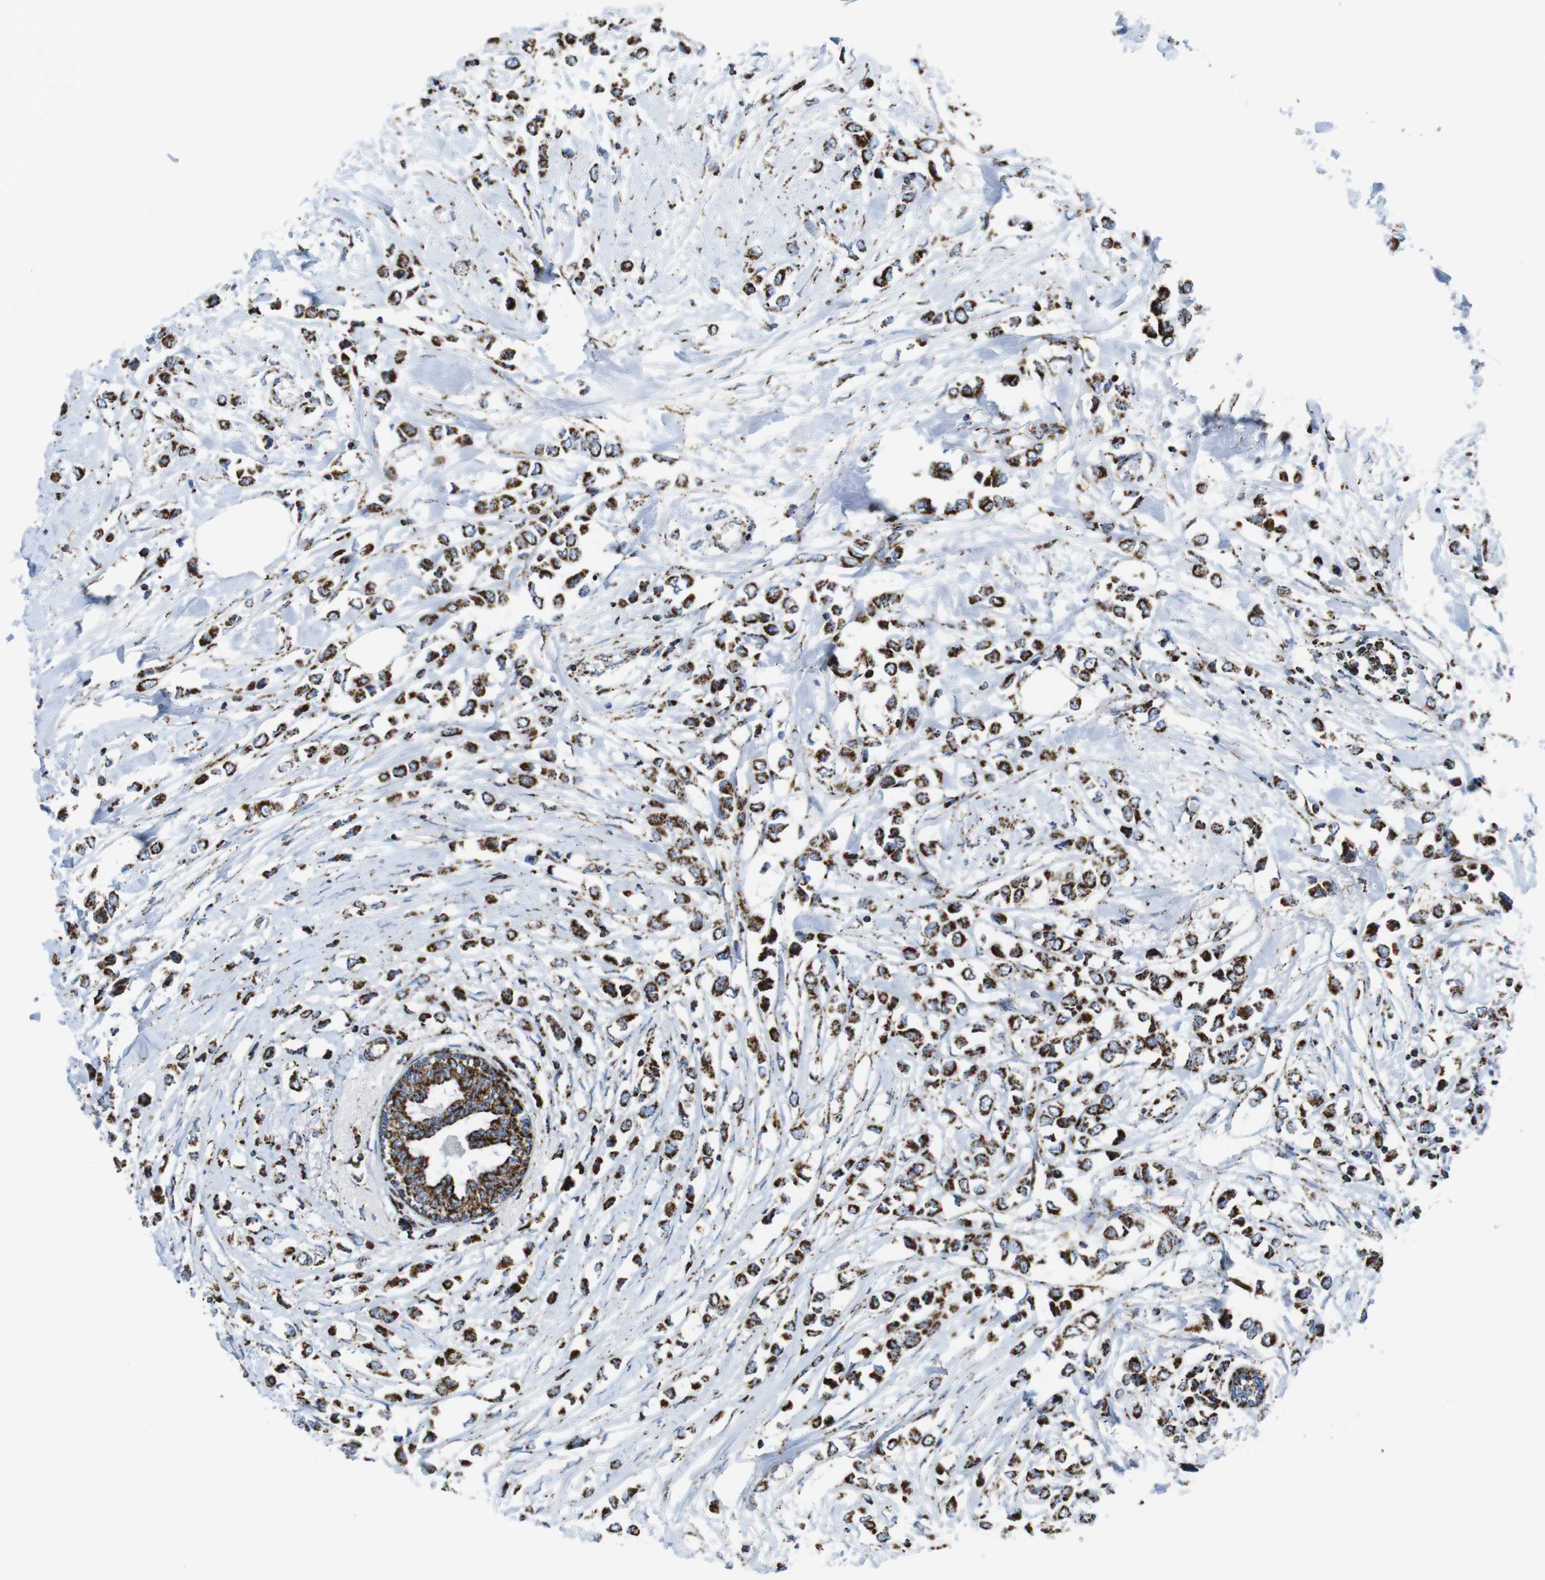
{"staining": {"intensity": "strong", "quantity": ">75%", "location": "cytoplasmic/membranous"}, "tissue": "breast cancer", "cell_type": "Tumor cells", "image_type": "cancer", "snomed": [{"axis": "morphology", "description": "Lobular carcinoma"}, {"axis": "topography", "description": "Breast"}], "caption": "Immunohistochemistry (IHC) image of neoplastic tissue: breast cancer stained using immunohistochemistry reveals high levels of strong protein expression localized specifically in the cytoplasmic/membranous of tumor cells, appearing as a cytoplasmic/membranous brown color.", "gene": "ATP5PO", "patient": {"sex": "female", "age": 51}}